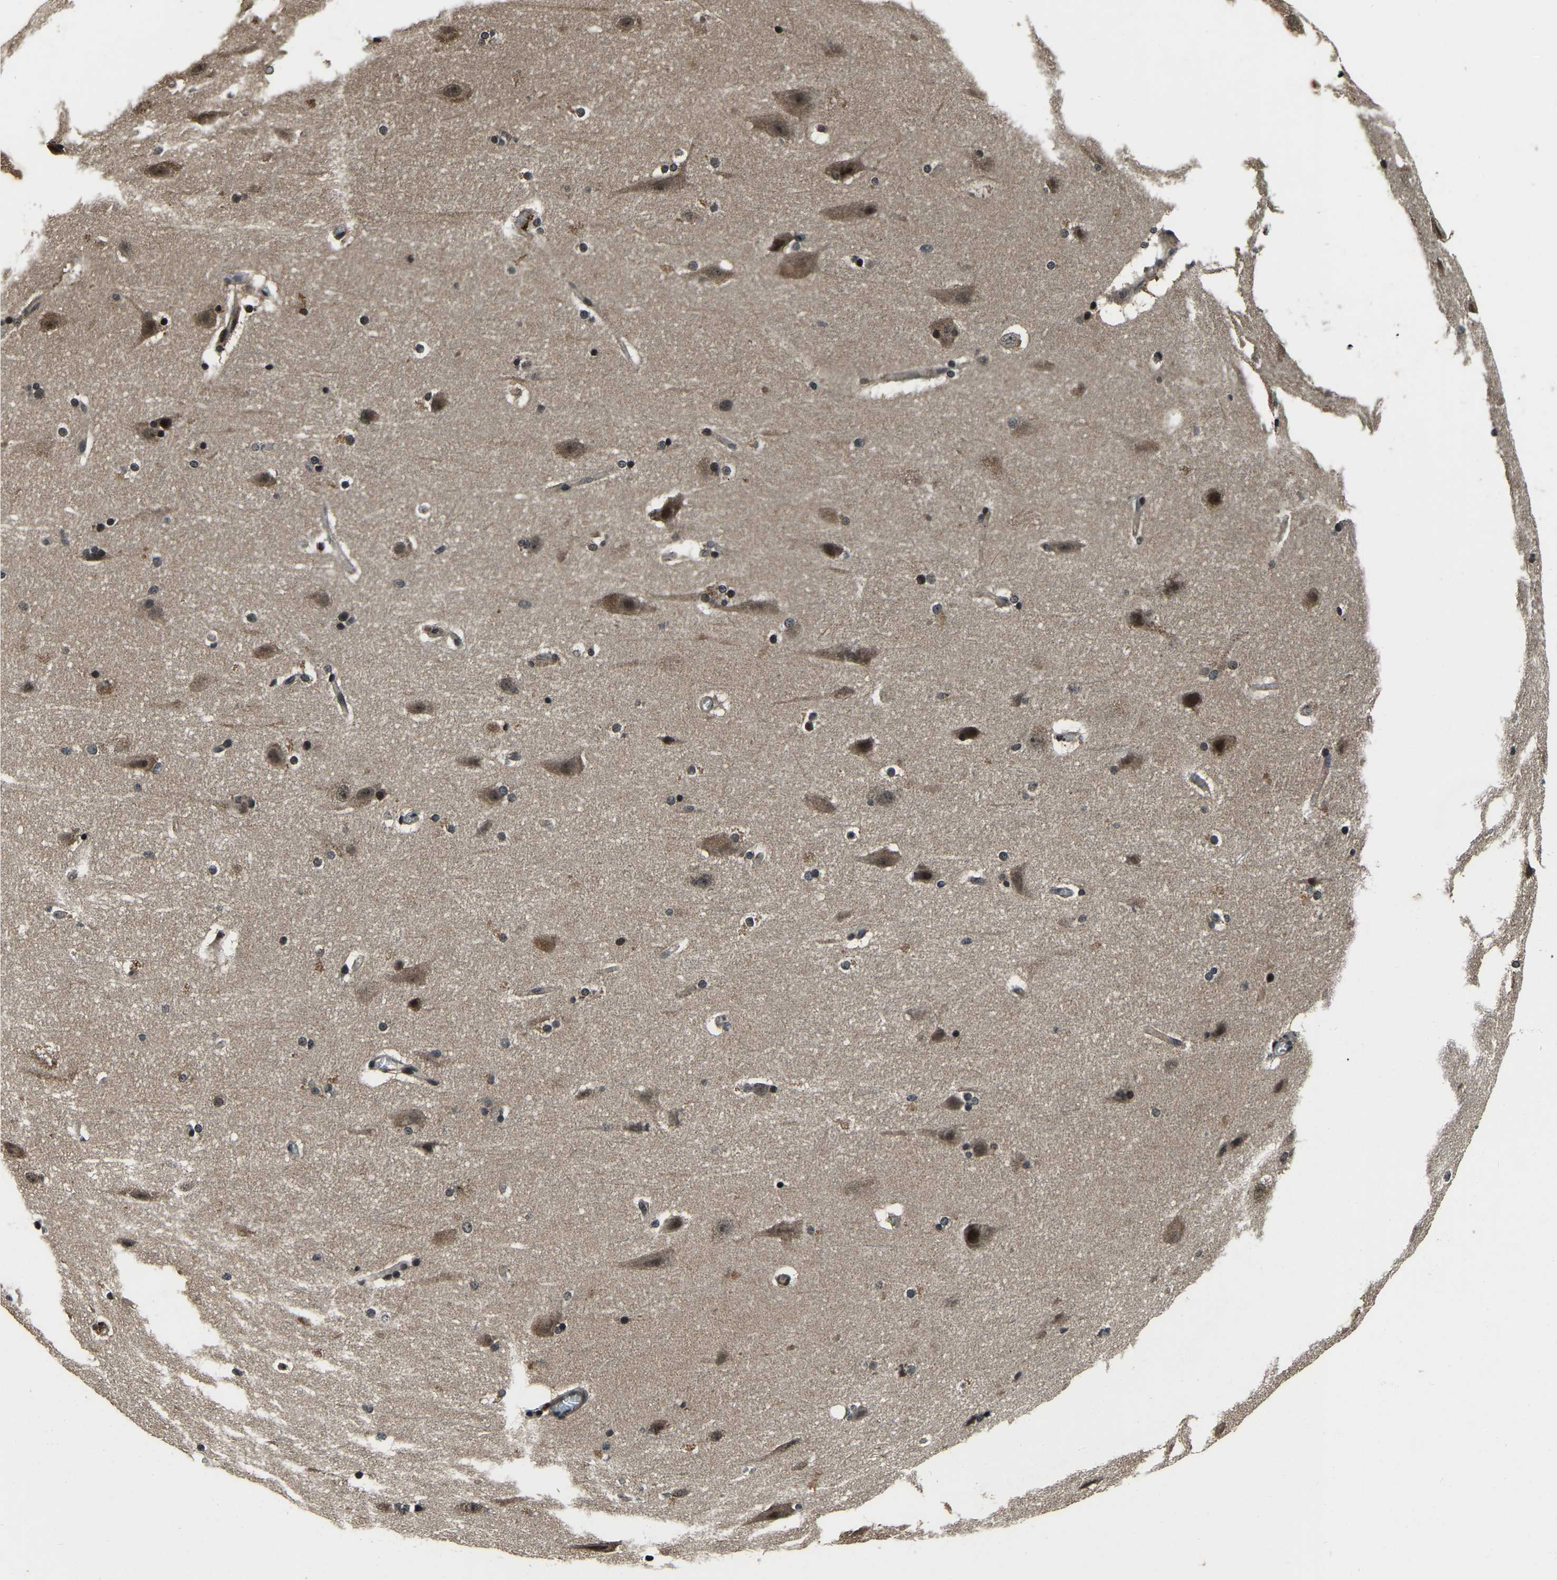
{"staining": {"intensity": "moderate", "quantity": ">75%", "location": "nuclear"}, "tissue": "cerebral cortex", "cell_type": "Endothelial cells", "image_type": "normal", "snomed": [{"axis": "morphology", "description": "Normal tissue, NOS"}, {"axis": "topography", "description": "Cerebral cortex"}, {"axis": "topography", "description": "Hippocampus"}], "caption": "This photomicrograph shows IHC staining of unremarkable human cerebral cortex, with medium moderate nuclear staining in about >75% of endothelial cells.", "gene": "ANKIB1", "patient": {"sex": "female", "age": 19}}